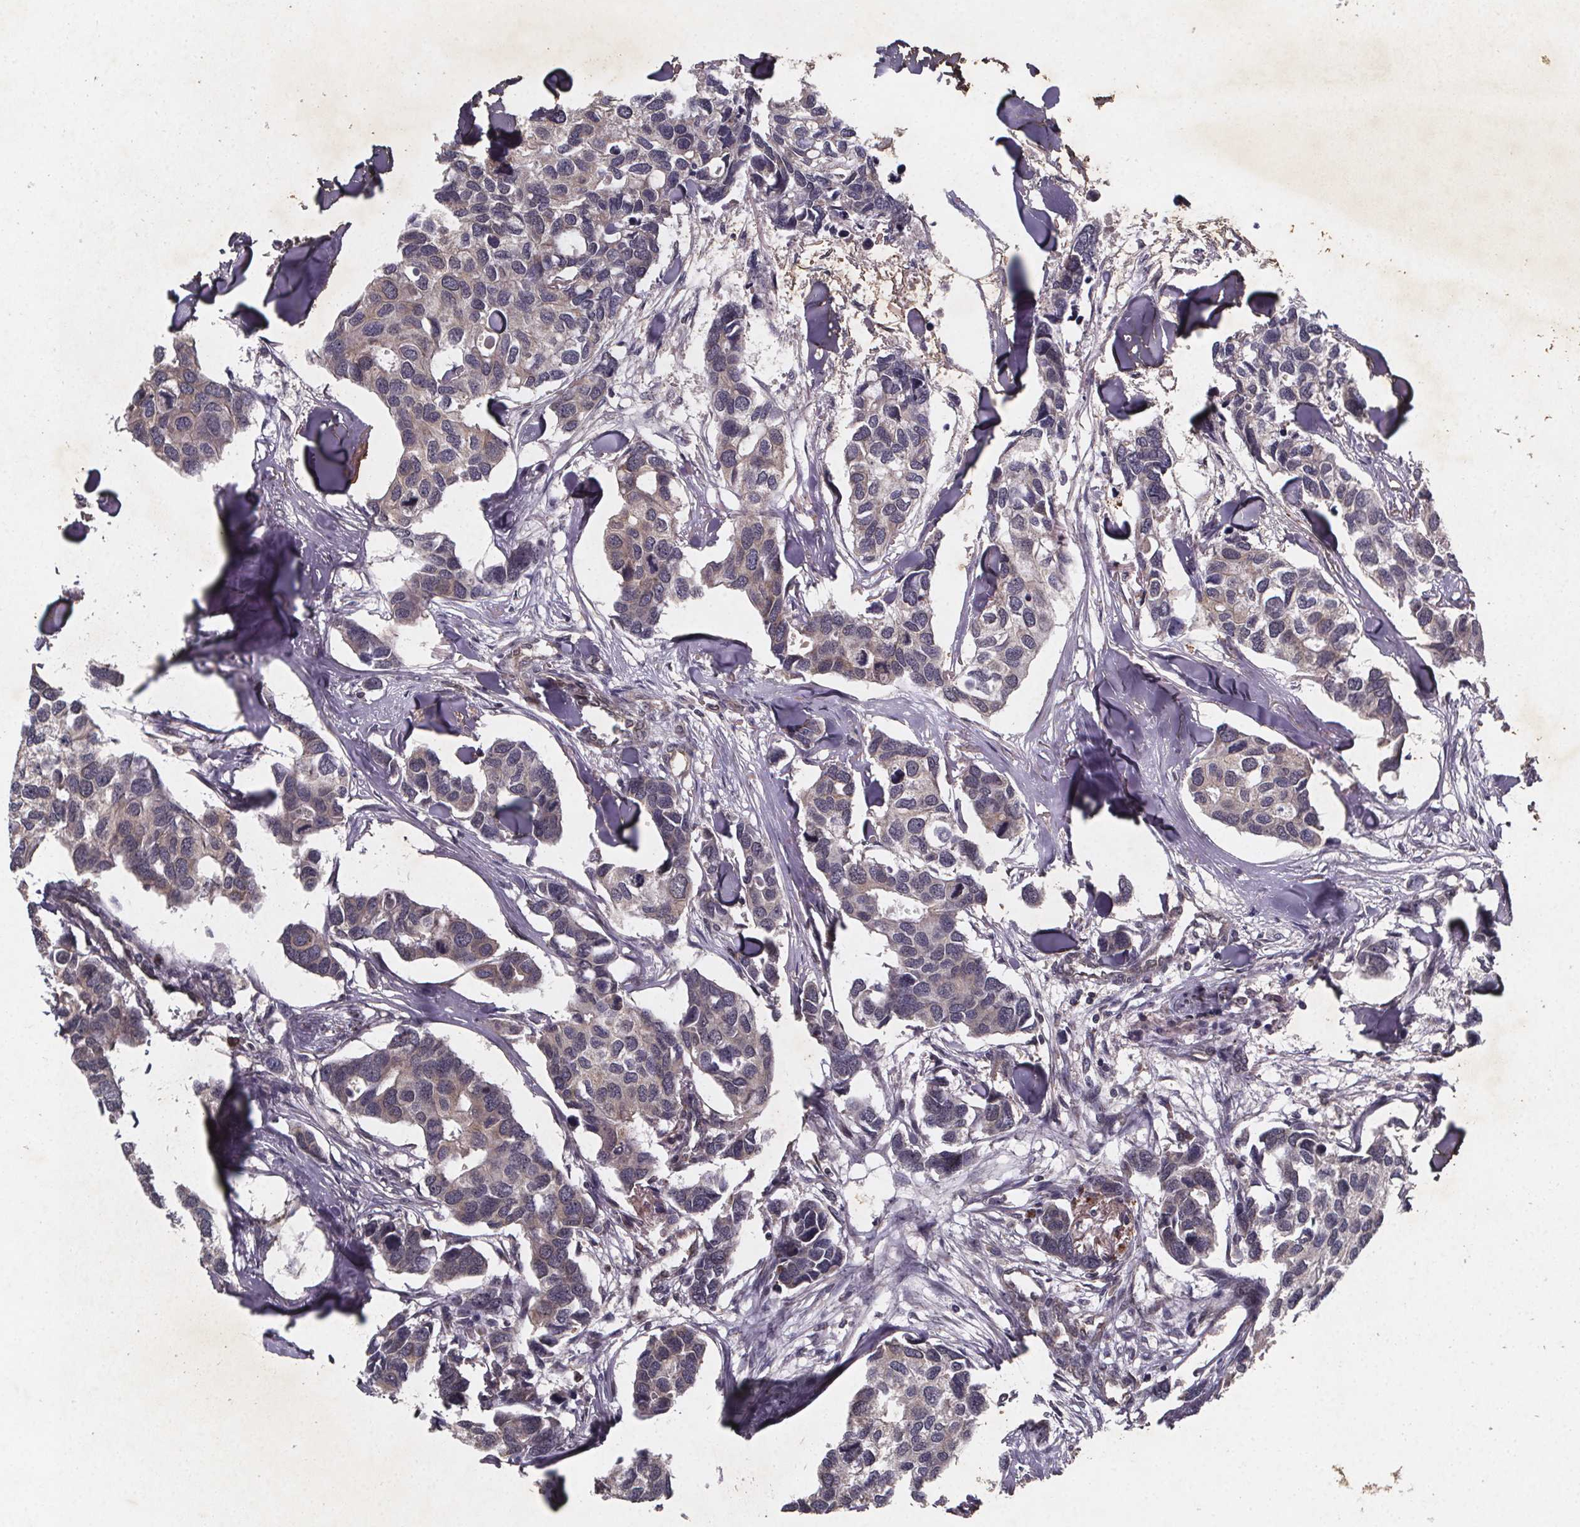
{"staining": {"intensity": "negative", "quantity": "none", "location": "none"}, "tissue": "breast cancer", "cell_type": "Tumor cells", "image_type": "cancer", "snomed": [{"axis": "morphology", "description": "Duct carcinoma"}, {"axis": "topography", "description": "Breast"}], "caption": "The IHC histopathology image has no significant staining in tumor cells of breast cancer (infiltrating ductal carcinoma) tissue.", "gene": "PIERCE2", "patient": {"sex": "female", "age": 83}}